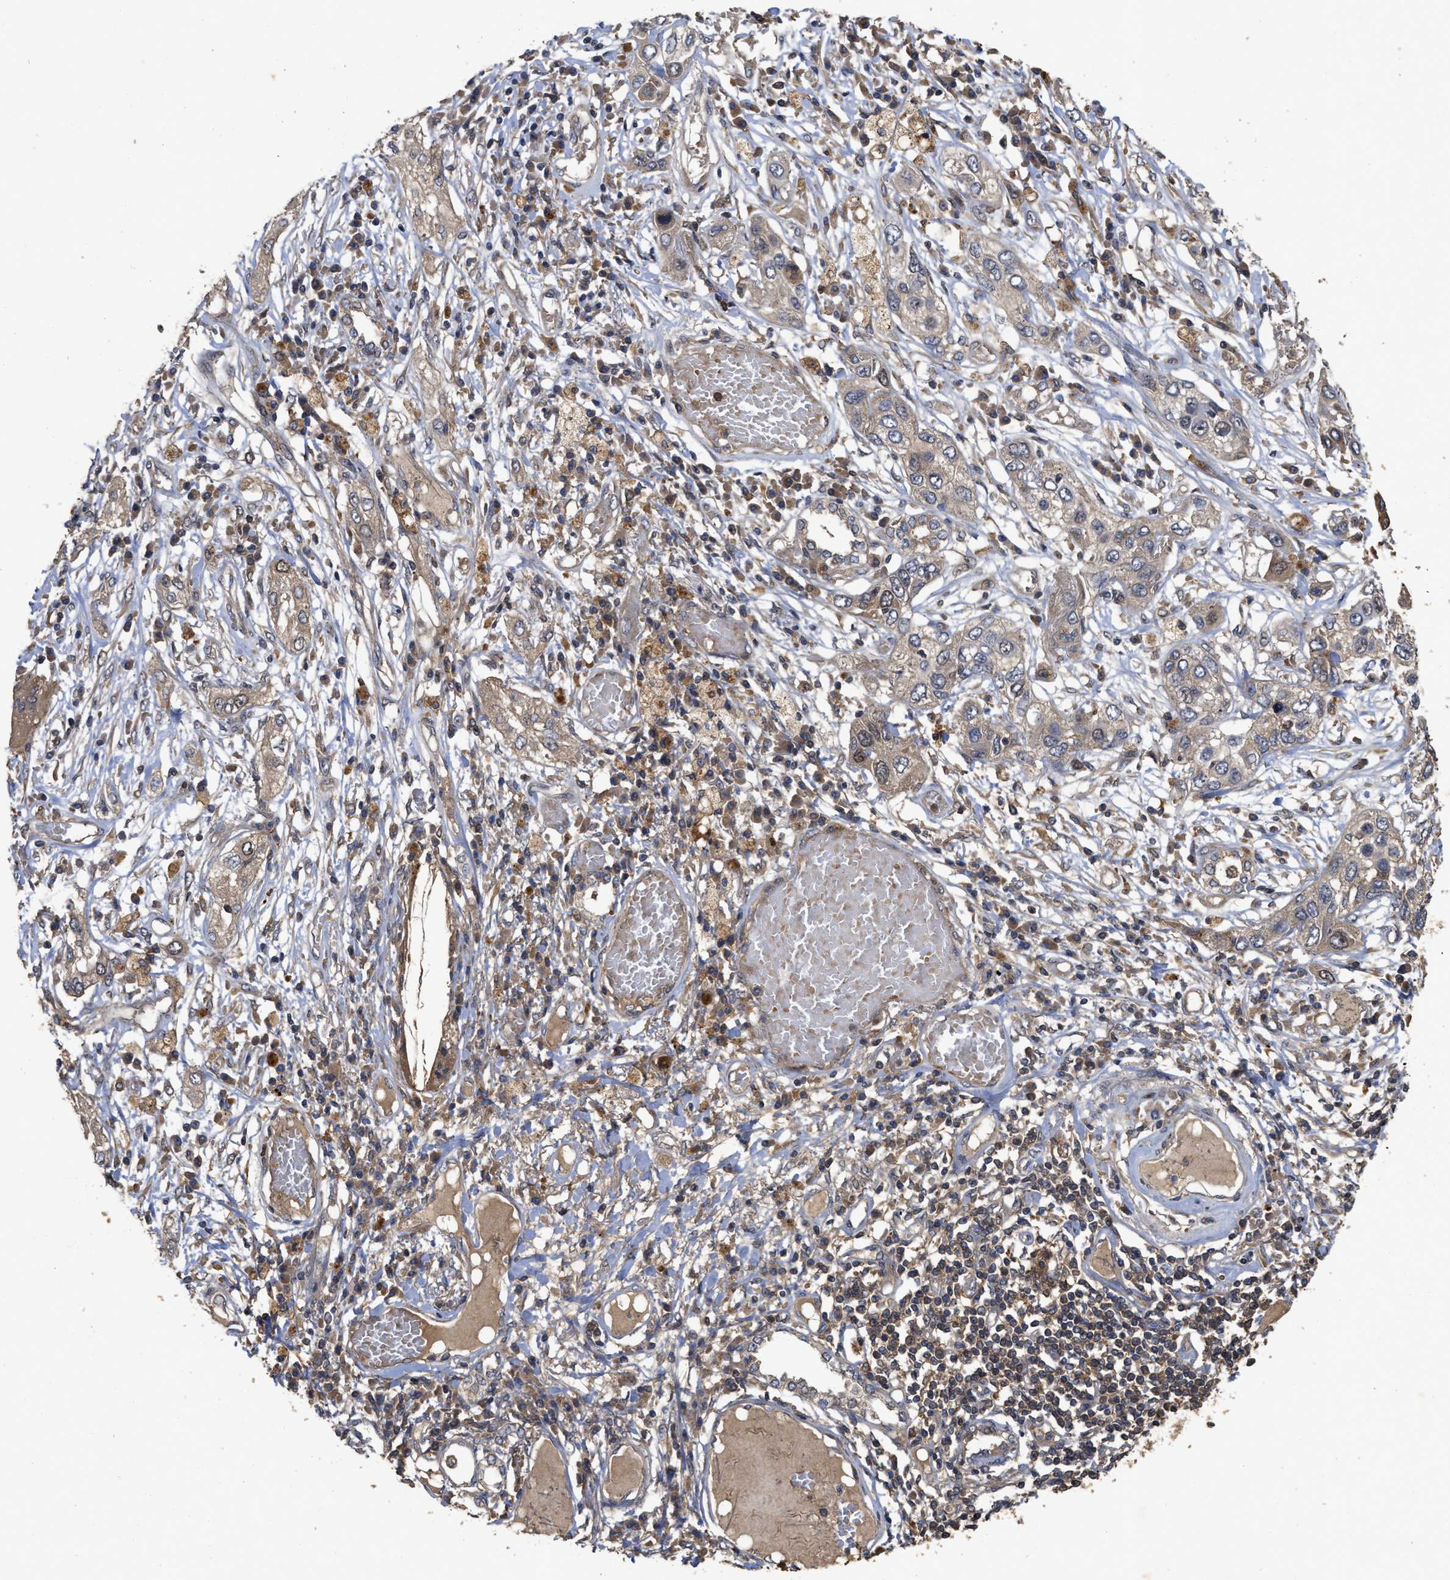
{"staining": {"intensity": "moderate", "quantity": "<25%", "location": "cytoplasmic/membranous,nuclear"}, "tissue": "lung cancer", "cell_type": "Tumor cells", "image_type": "cancer", "snomed": [{"axis": "morphology", "description": "Squamous cell carcinoma, NOS"}, {"axis": "topography", "description": "Lung"}], "caption": "A low amount of moderate cytoplasmic/membranous and nuclear staining is identified in about <25% of tumor cells in lung squamous cell carcinoma tissue. (DAB IHC with brightfield microscopy, high magnification).", "gene": "CBR3", "patient": {"sex": "male", "age": 71}}